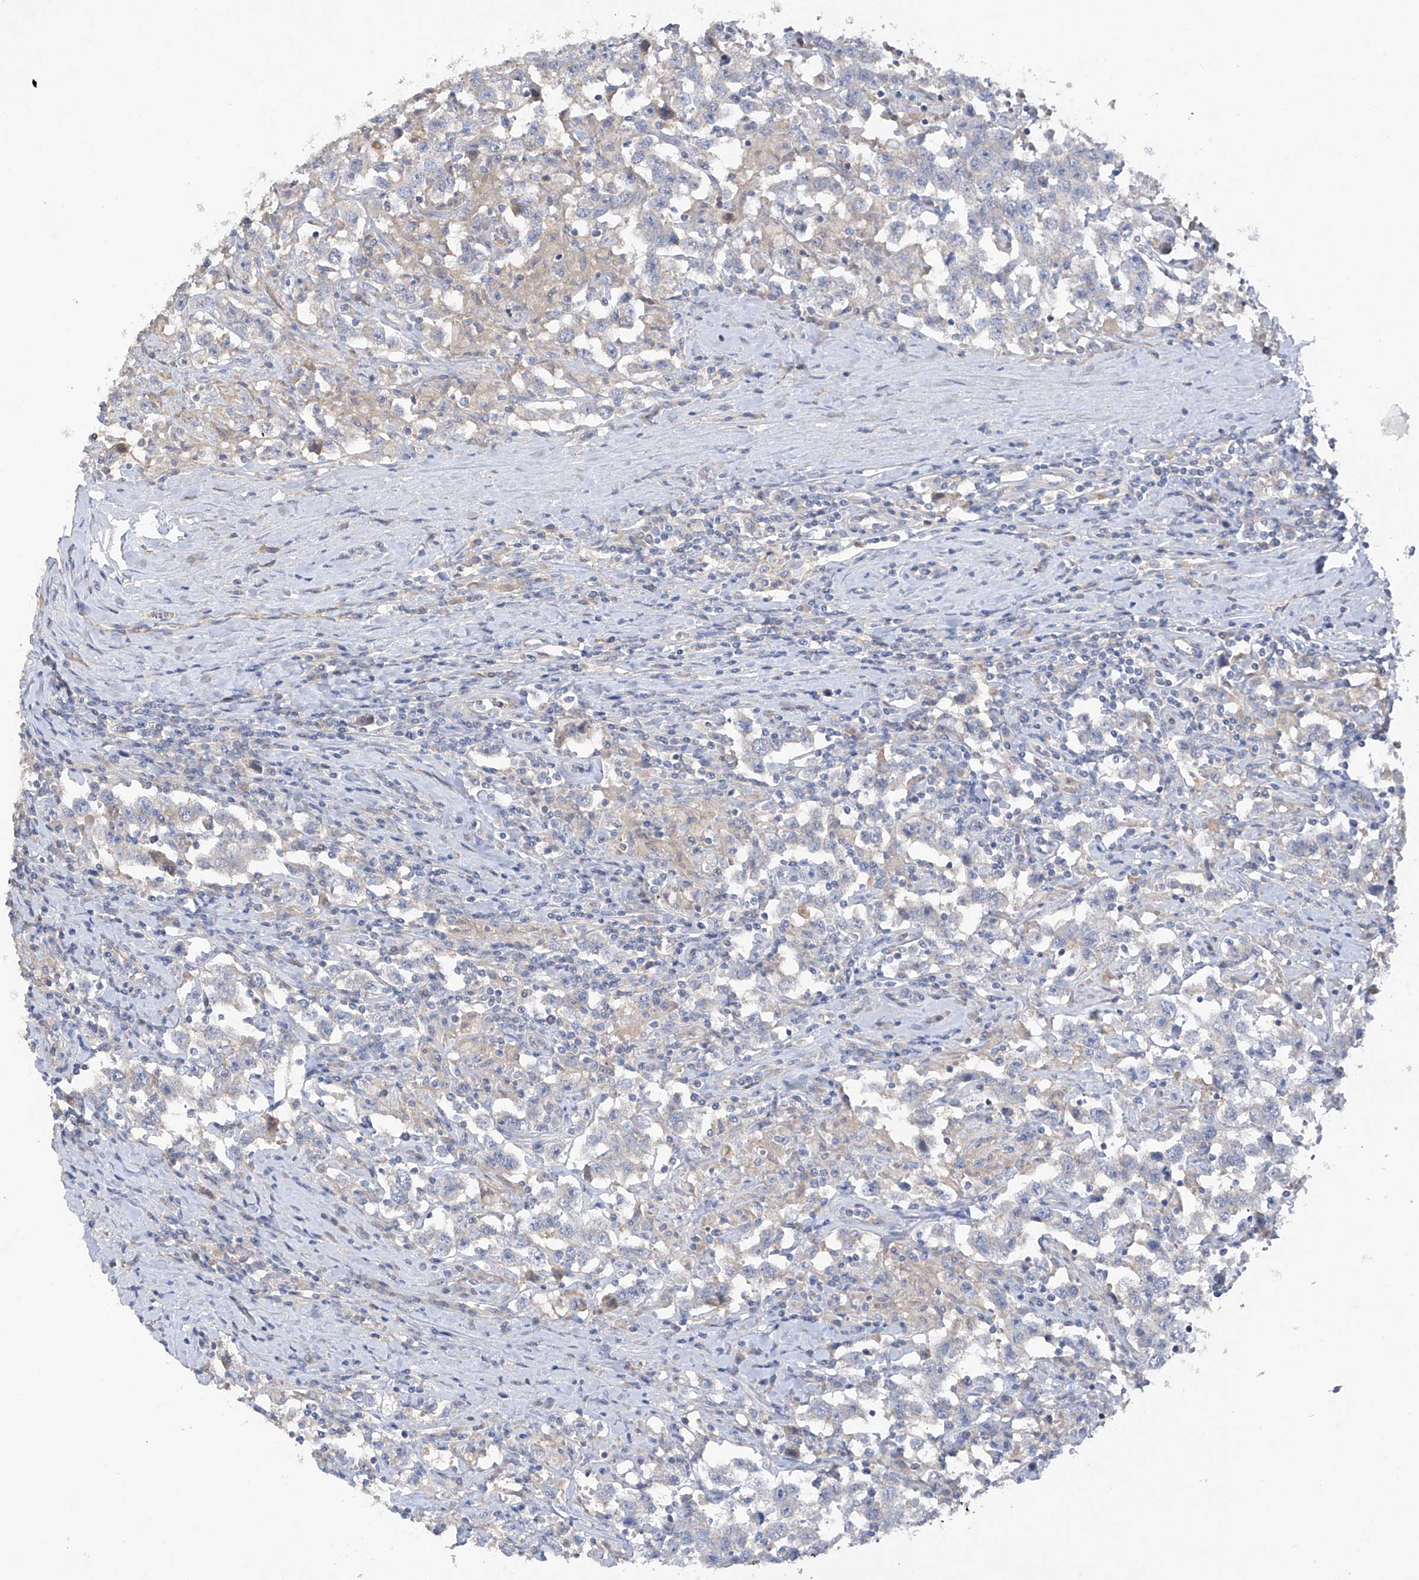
{"staining": {"intensity": "negative", "quantity": "none", "location": "none"}, "tissue": "testis cancer", "cell_type": "Tumor cells", "image_type": "cancer", "snomed": [{"axis": "morphology", "description": "Seminoma, NOS"}, {"axis": "topography", "description": "Testis"}], "caption": "Tumor cells are negative for protein expression in human testis seminoma. Nuclei are stained in blue.", "gene": "PRSS12", "patient": {"sex": "male", "age": 41}}